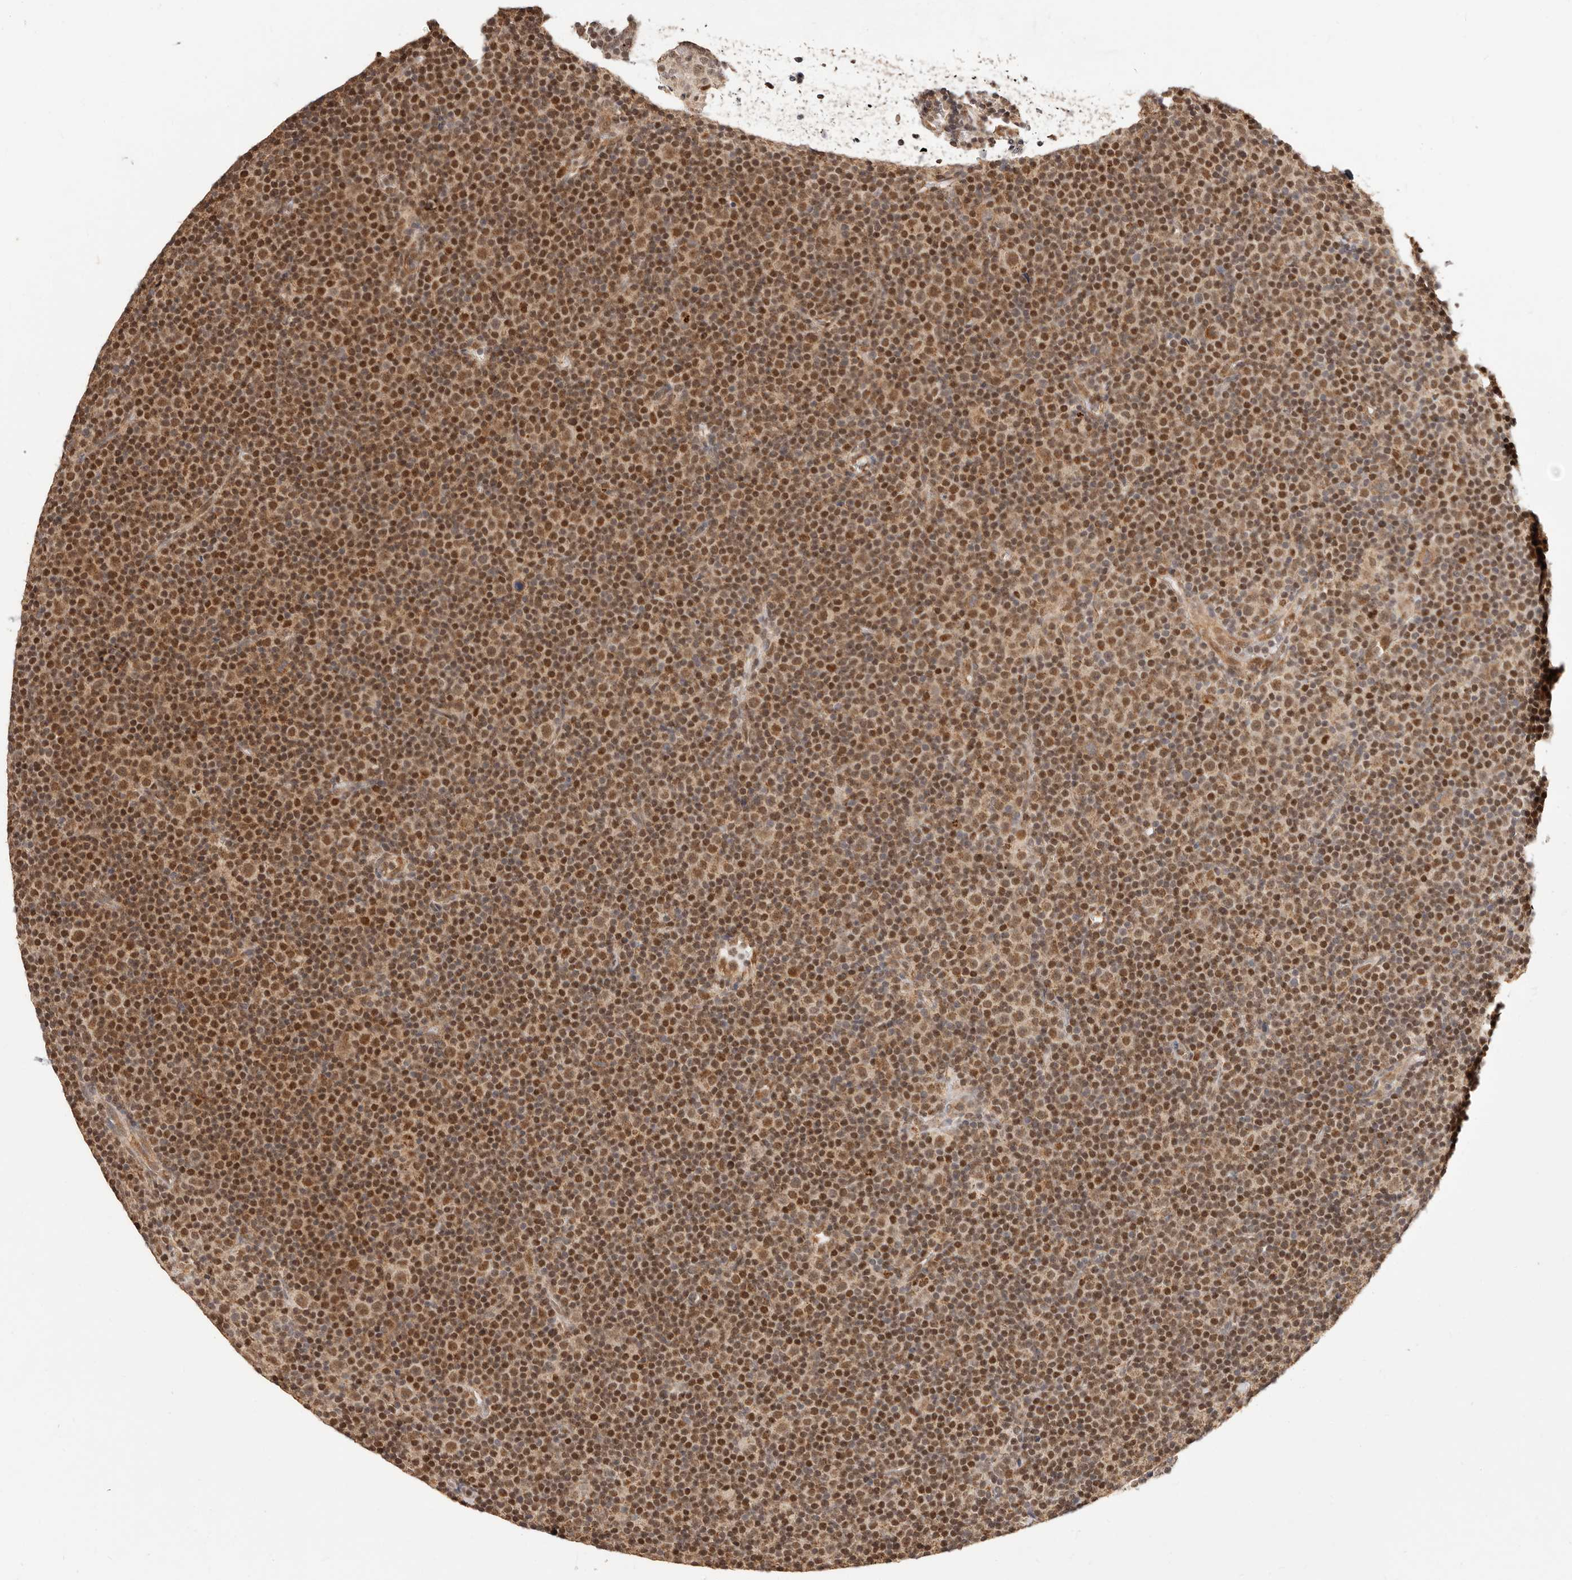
{"staining": {"intensity": "moderate", "quantity": "25%-75%", "location": "nuclear"}, "tissue": "lymphoma", "cell_type": "Tumor cells", "image_type": "cancer", "snomed": [{"axis": "morphology", "description": "Malignant lymphoma, non-Hodgkin's type, Low grade"}, {"axis": "topography", "description": "Lymph node"}], "caption": "A photomicrograph showing moderate nuclear staining in about 25%-75% of tumor cells in lymphoma, as visualized by brown immunohistochemical staining.", "gene": "CTNNBL1", "patient": {"sex": "female", "age": 67}}